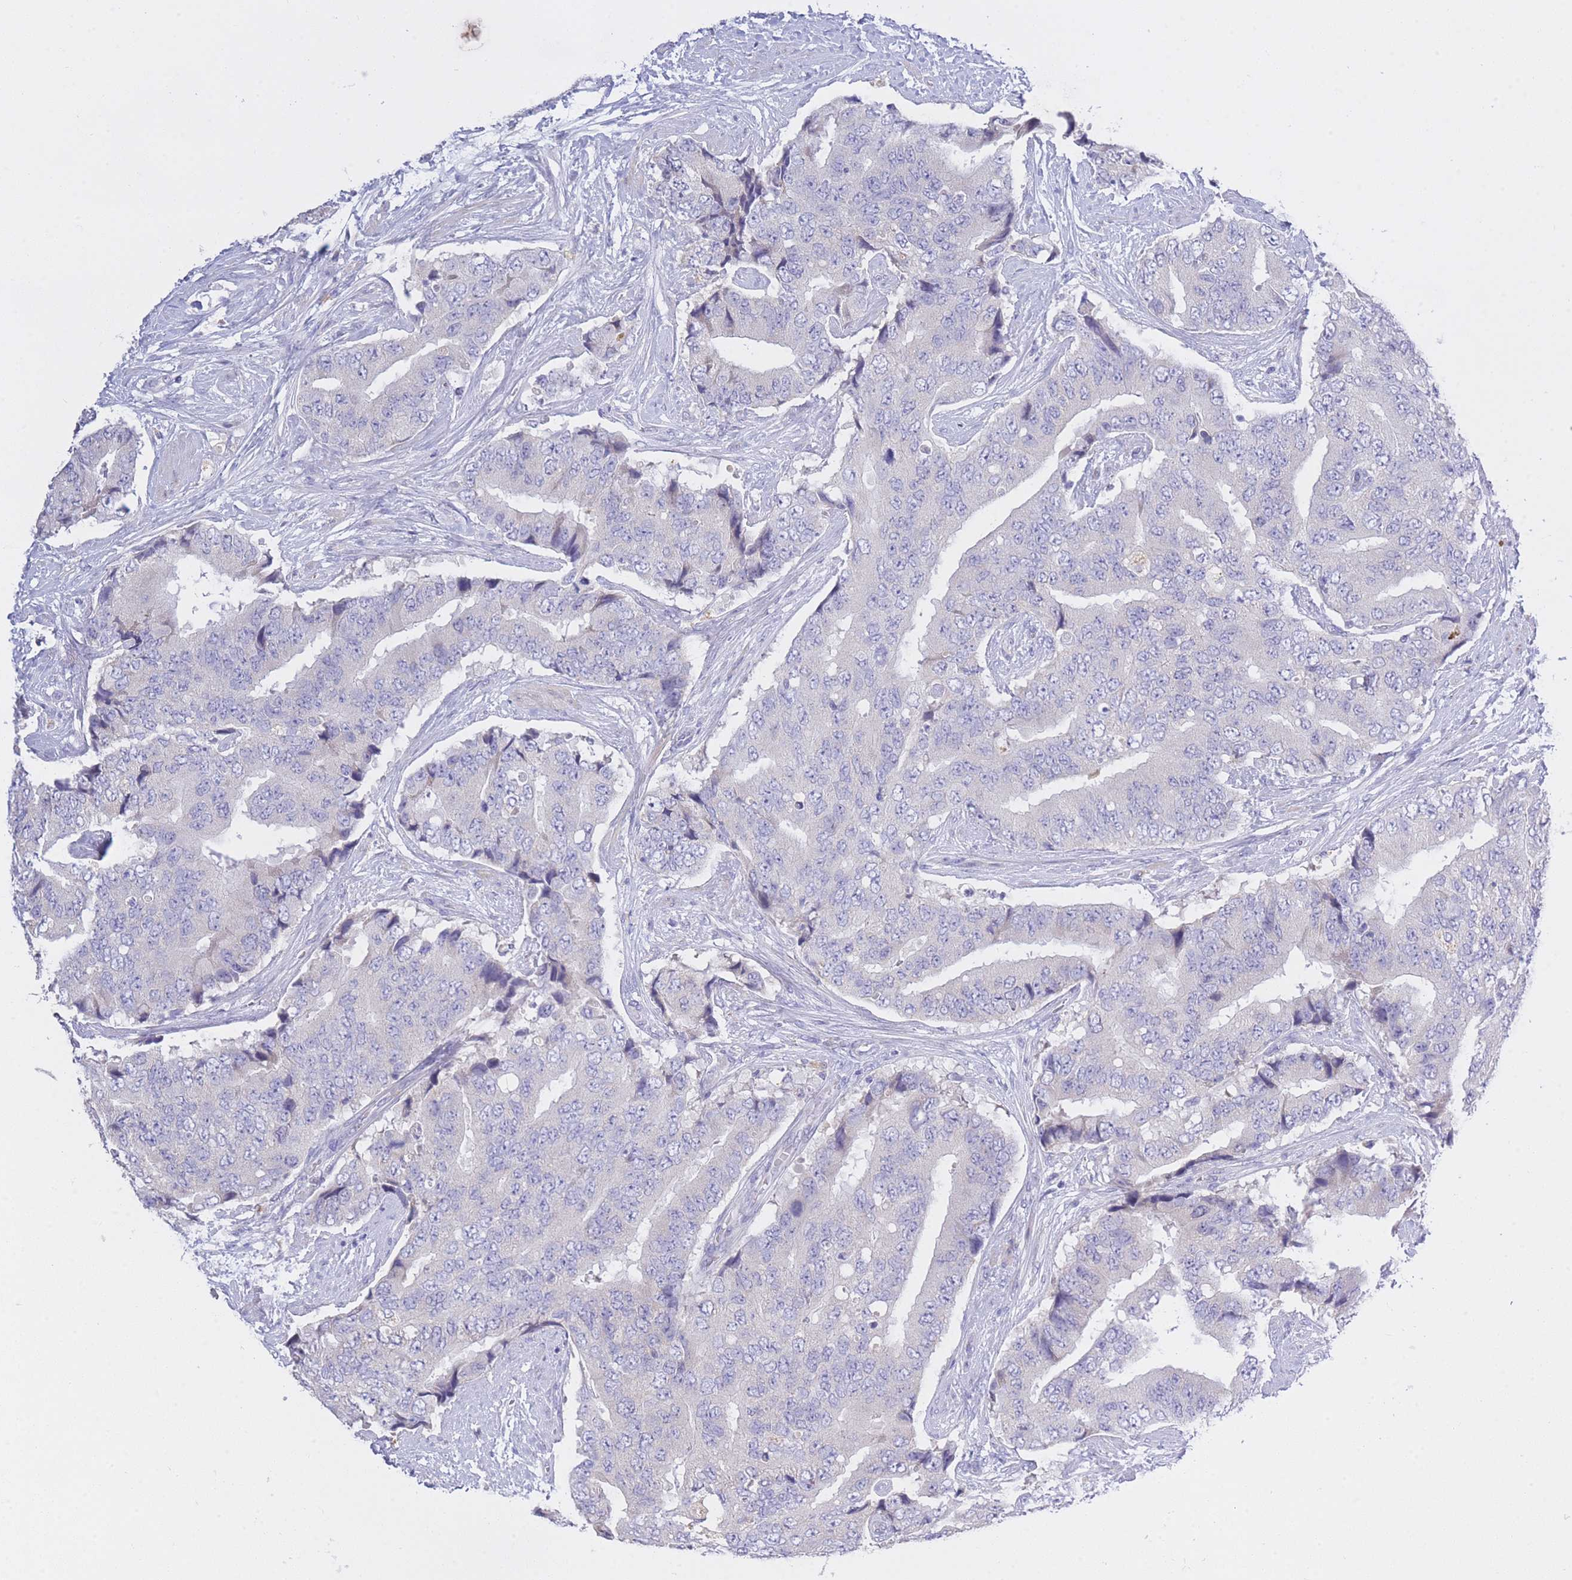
{"staining": {"intensity": "negative", "quantity": "none", "location": "none"}, "tissue": "prostate cancer", "cell_type": "Tumor cells", "image_type": "cancer", "snomed": [{"axis": "morphology", "description": "Adenocarcinoma, High grade"}, {"axis": "topography", "description": "Prostate"}], "caption": "A photomicrograph of human adenocarcinoma (high-grade) (prostate) is negative for staining in tumor cells. (Immunohistochemistry, brightfield microscopy, high magnification).", "gene": "CENPM", "patient": {"sex": "male", "age": 70}}